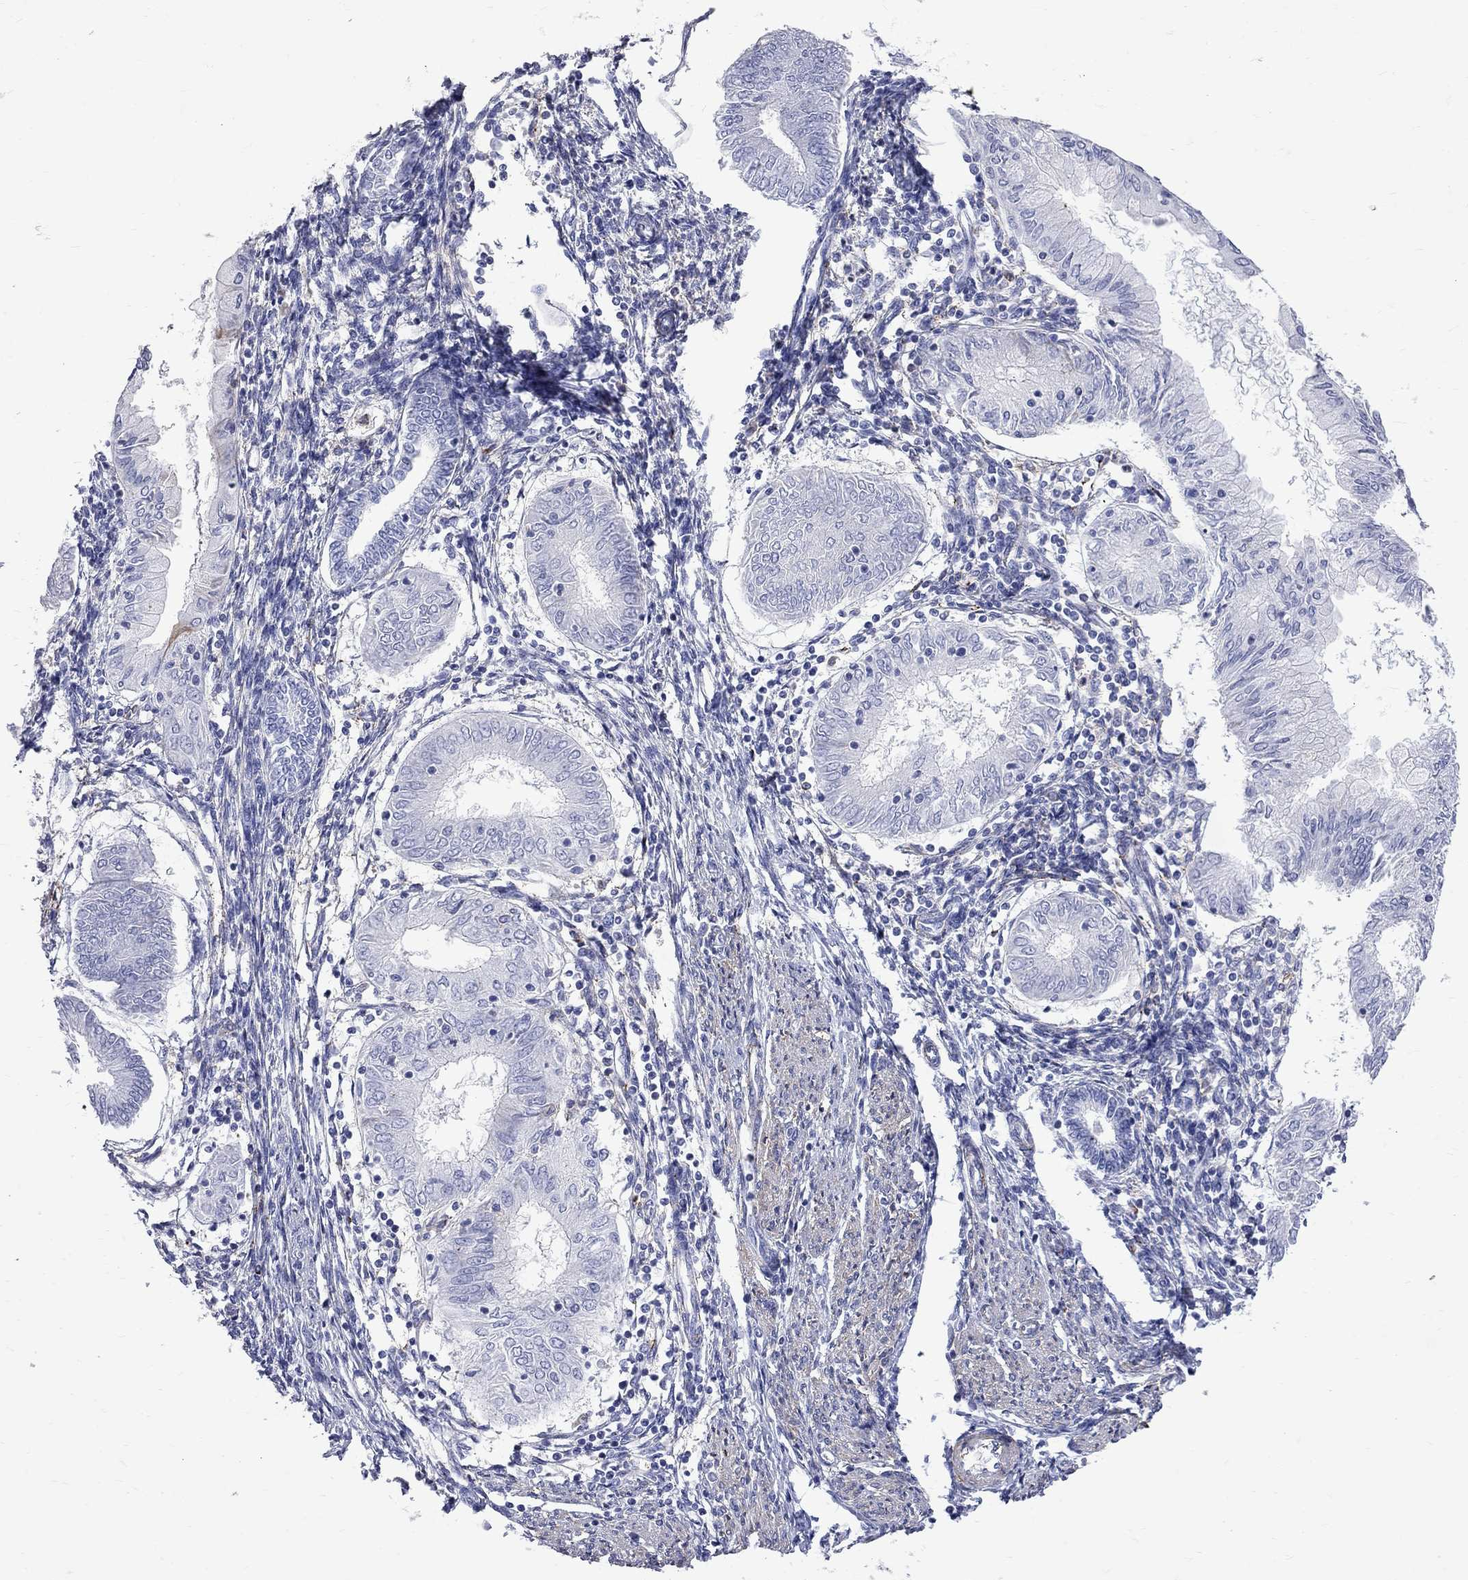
{"staining": {"intensity": "negative", "quantity": "none", "location": "none"}, "tissue": "endometrial cancer", "cell_type": "Tumor cells", "image_type": "cancer", "snomed": [{"axis": "morphology", "description": "Adenocarcinoma, NOS"}, {"axis": "topography", "description": "Endometrium"}], "caption": "A micrograph of human adenocarcinoma (endometrial) is negative for staining in tumor cells.", "gene": "S100A3", "patient": {"sex": "female", "age": 68}}